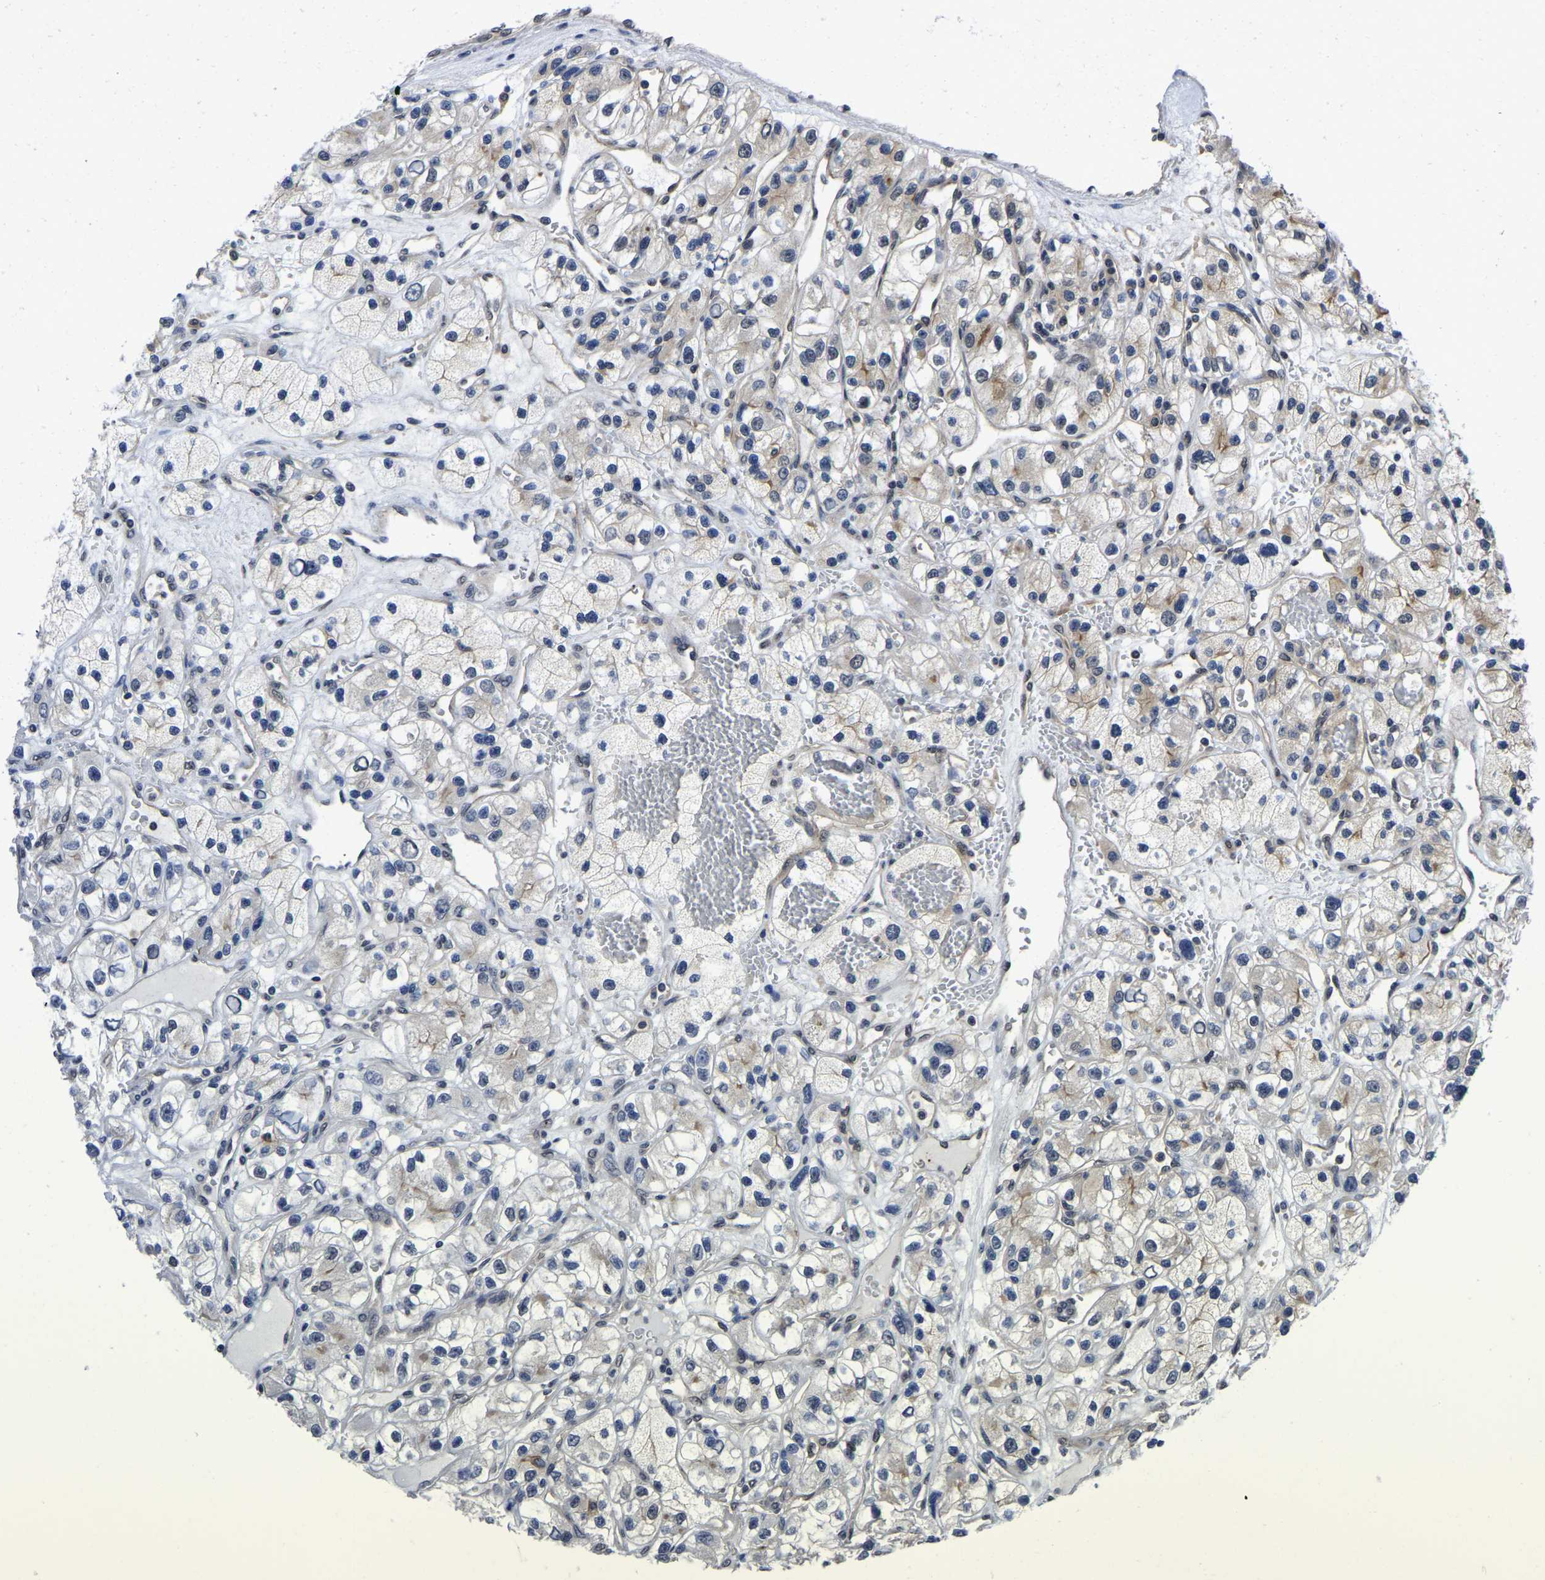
{"staining": {"intensity": "moderate", "quantity": "<25%", "location": "cytoplasmic/membranous"}, "tissue": "renal cancer", "cell_type": "Tumor cells", "image_type": "cancer", "snomed": [{"axis": "morphology", "description": "Adenocarcinoma, NOS"}, {"axis": "topography", "description": "Kidney"}], "caption": "Brown immunohistochemical staining in renal cancer (adenocarcinoma) demonstrates moderate cytoplasmic/membranous staining in about <25% of tumor cells.", "gene": "MCOLN2", "patient": {"sex": "female", "age": 57}}